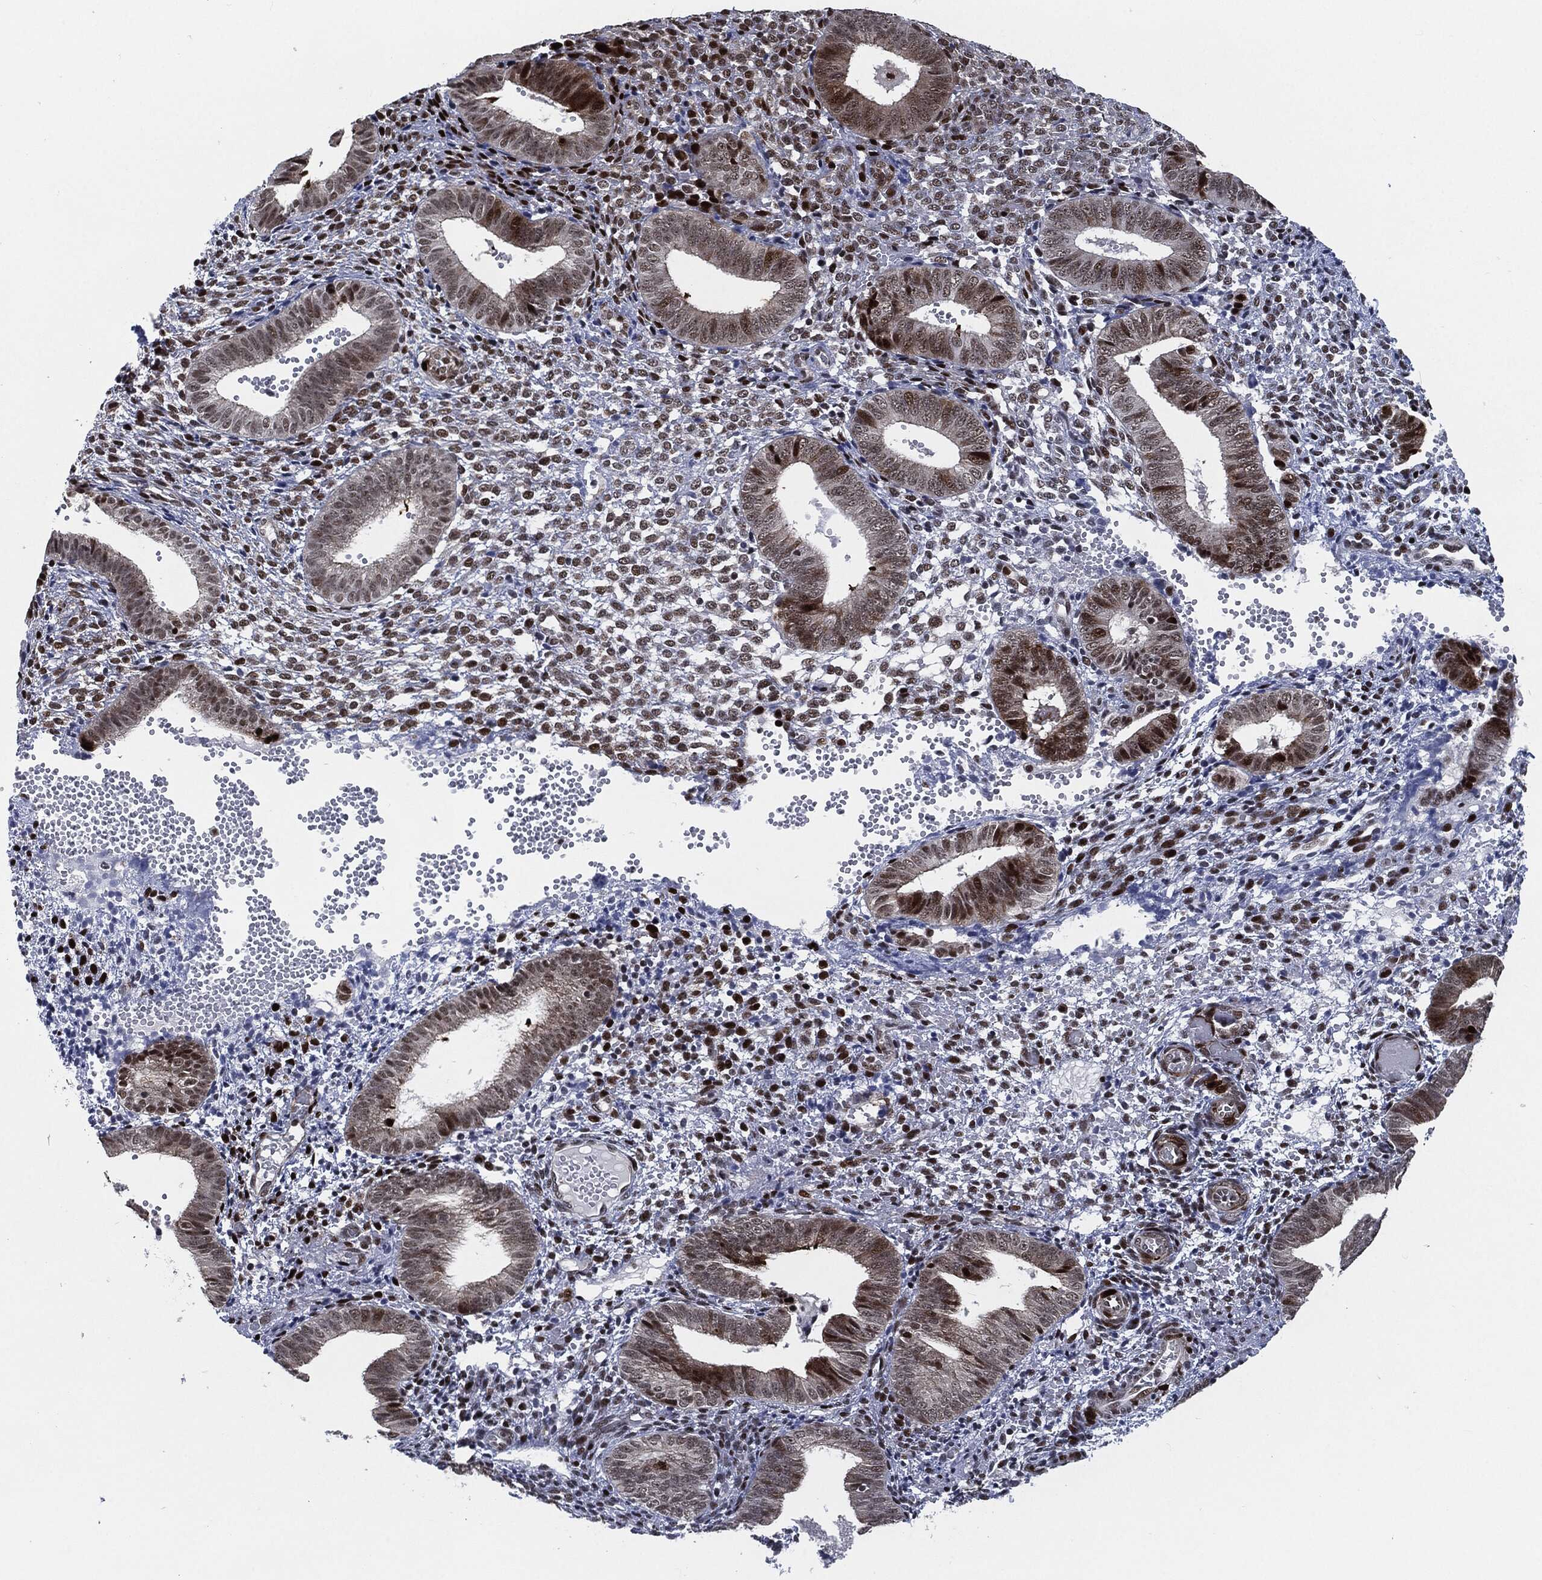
{"staining": {"intensity": "strong", "quantity": "25%-75%", "location": "nuclear"}, "tissue": "endometrium", "cell_type": "Cells in endometrial stroma", "image_type": "normal", "snomed": [{"axis": "morphology", "description": "Normal tissue, NOS"}, {"axis": "topography", "description": "Endometrium"}], "caption": "Immunohistochemistry (DAB) staining of benign human endometrium shows strong nuclear protein positivity in about 25%-75% of cells in endometrial stroma. (brown staining indicates protein expression, while blue staining denotes nuclei).", "gene": "AKT2", "patient": {"sex": "female", "age": 42}}